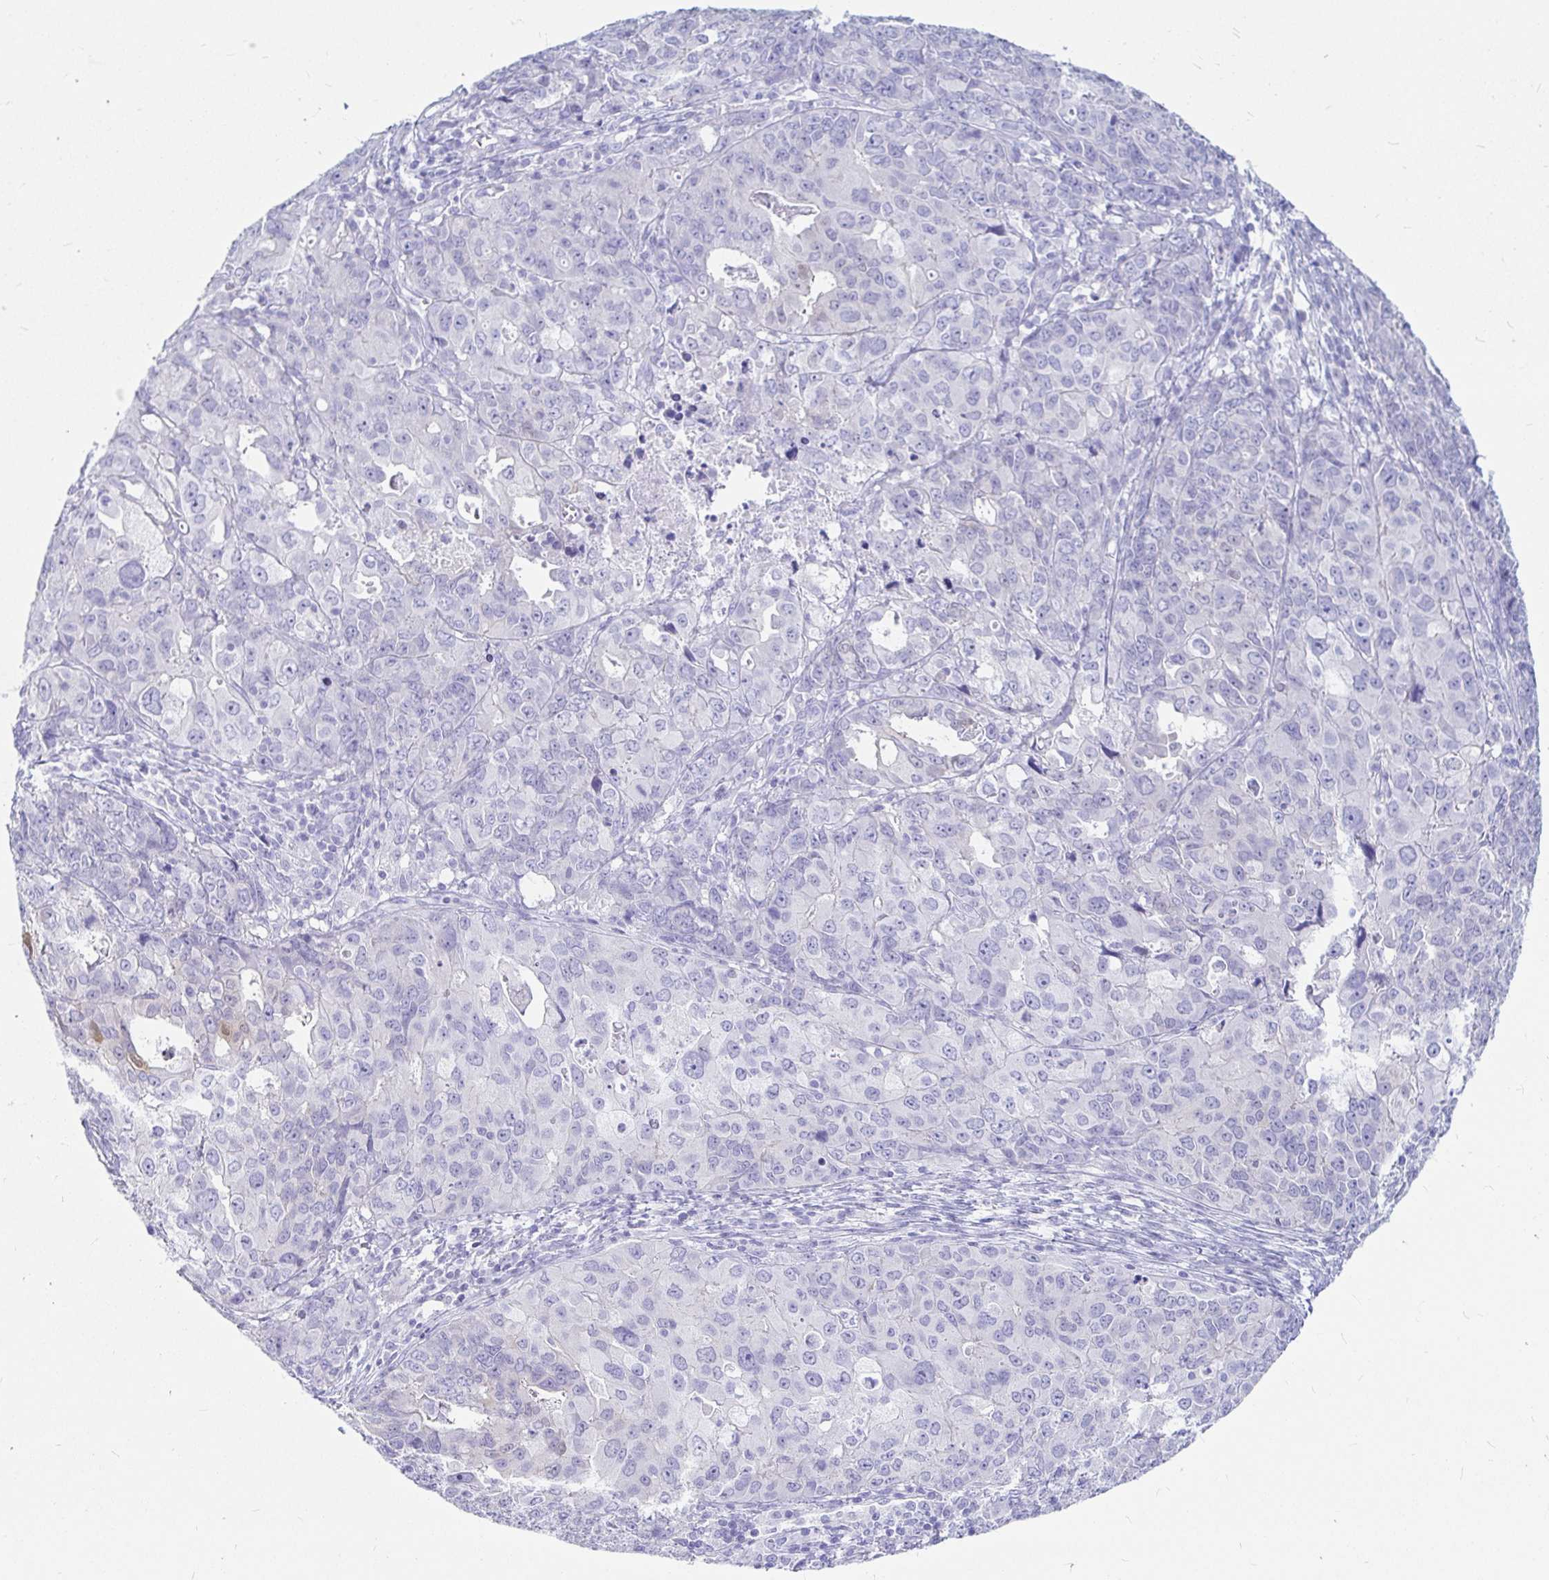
{"staining": {"intensity": "negative", "quantity": "none", "location": "none"}, "tissue": "endometrial cancer", "cell_type": "Tumor cells", "image_type": "cancer", "snomed": [{"axis": "morphology", "description": "Adenocarcinoma, NOS"}, {"axis": "topography", "description": "Uterus"}], "caption": "There is no significant expression in tumor cells of endometrial cancer (adenocarcinoma).", "gene": "PPP1R1B", "patient": {"sex": "female", "age": 79}}